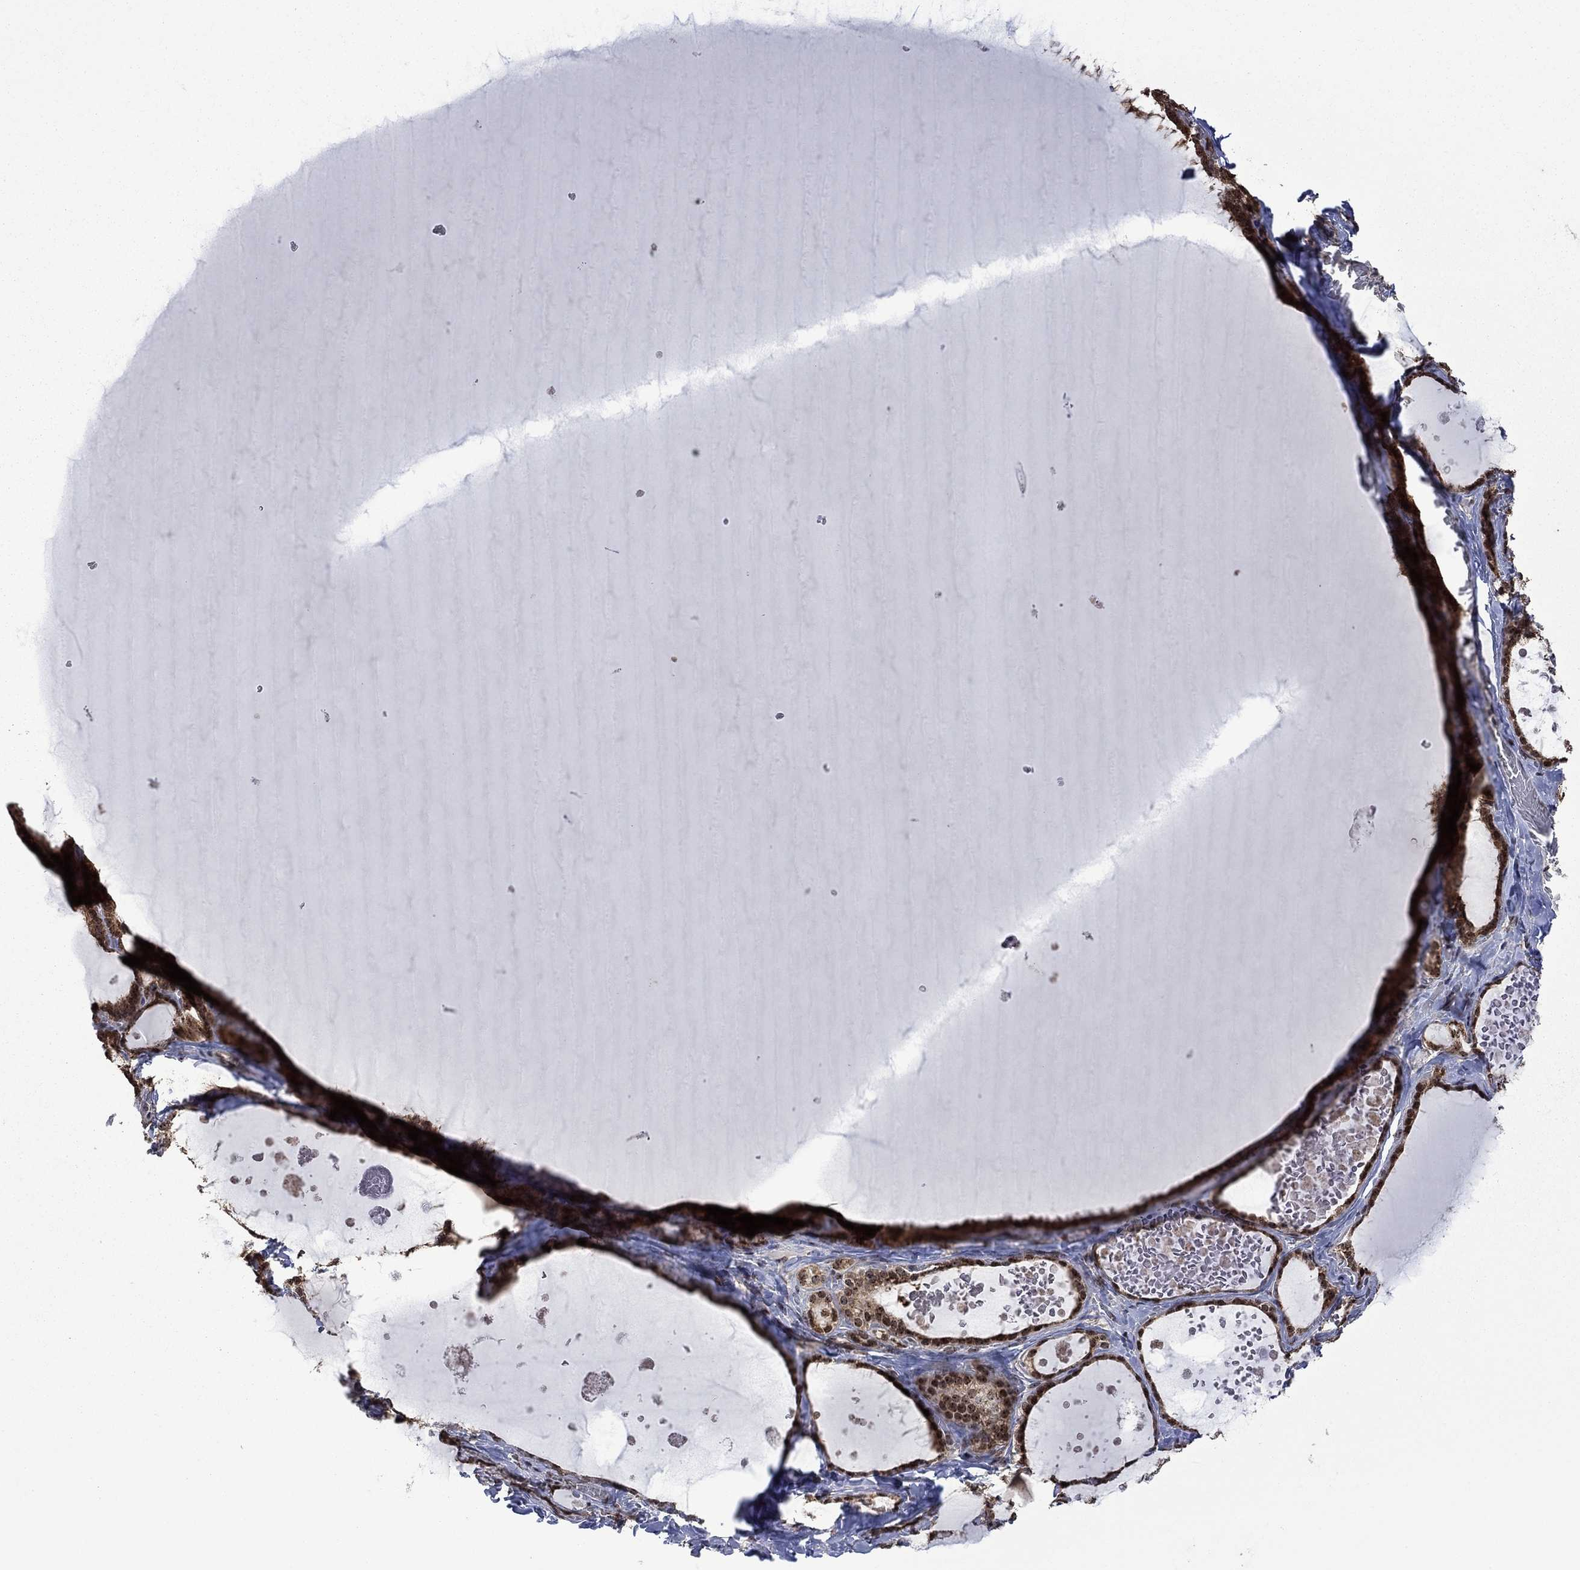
{"staining": {"intensity": "moderate", "quantity": "25%-75%", "location": "cytoplasmic/membranous,nuclear"}, "tissue": "thyroid gland", "cell_type": "Glandular cells", "image_type": "normal", "snomed": [{"axis": "morphology", "description": "Normal tissue, NOS"}, {"axis": "topography", "description": "Thyroid gland"}], "caption": "Protein staining exhibits moderate cytoplasmic/membranous,nuclear expression in approximately 25%-75% of glandular cells in normal thyroid gland.", "gene": "FBLL1", "patient": {"sex": "female", "age": 56}}